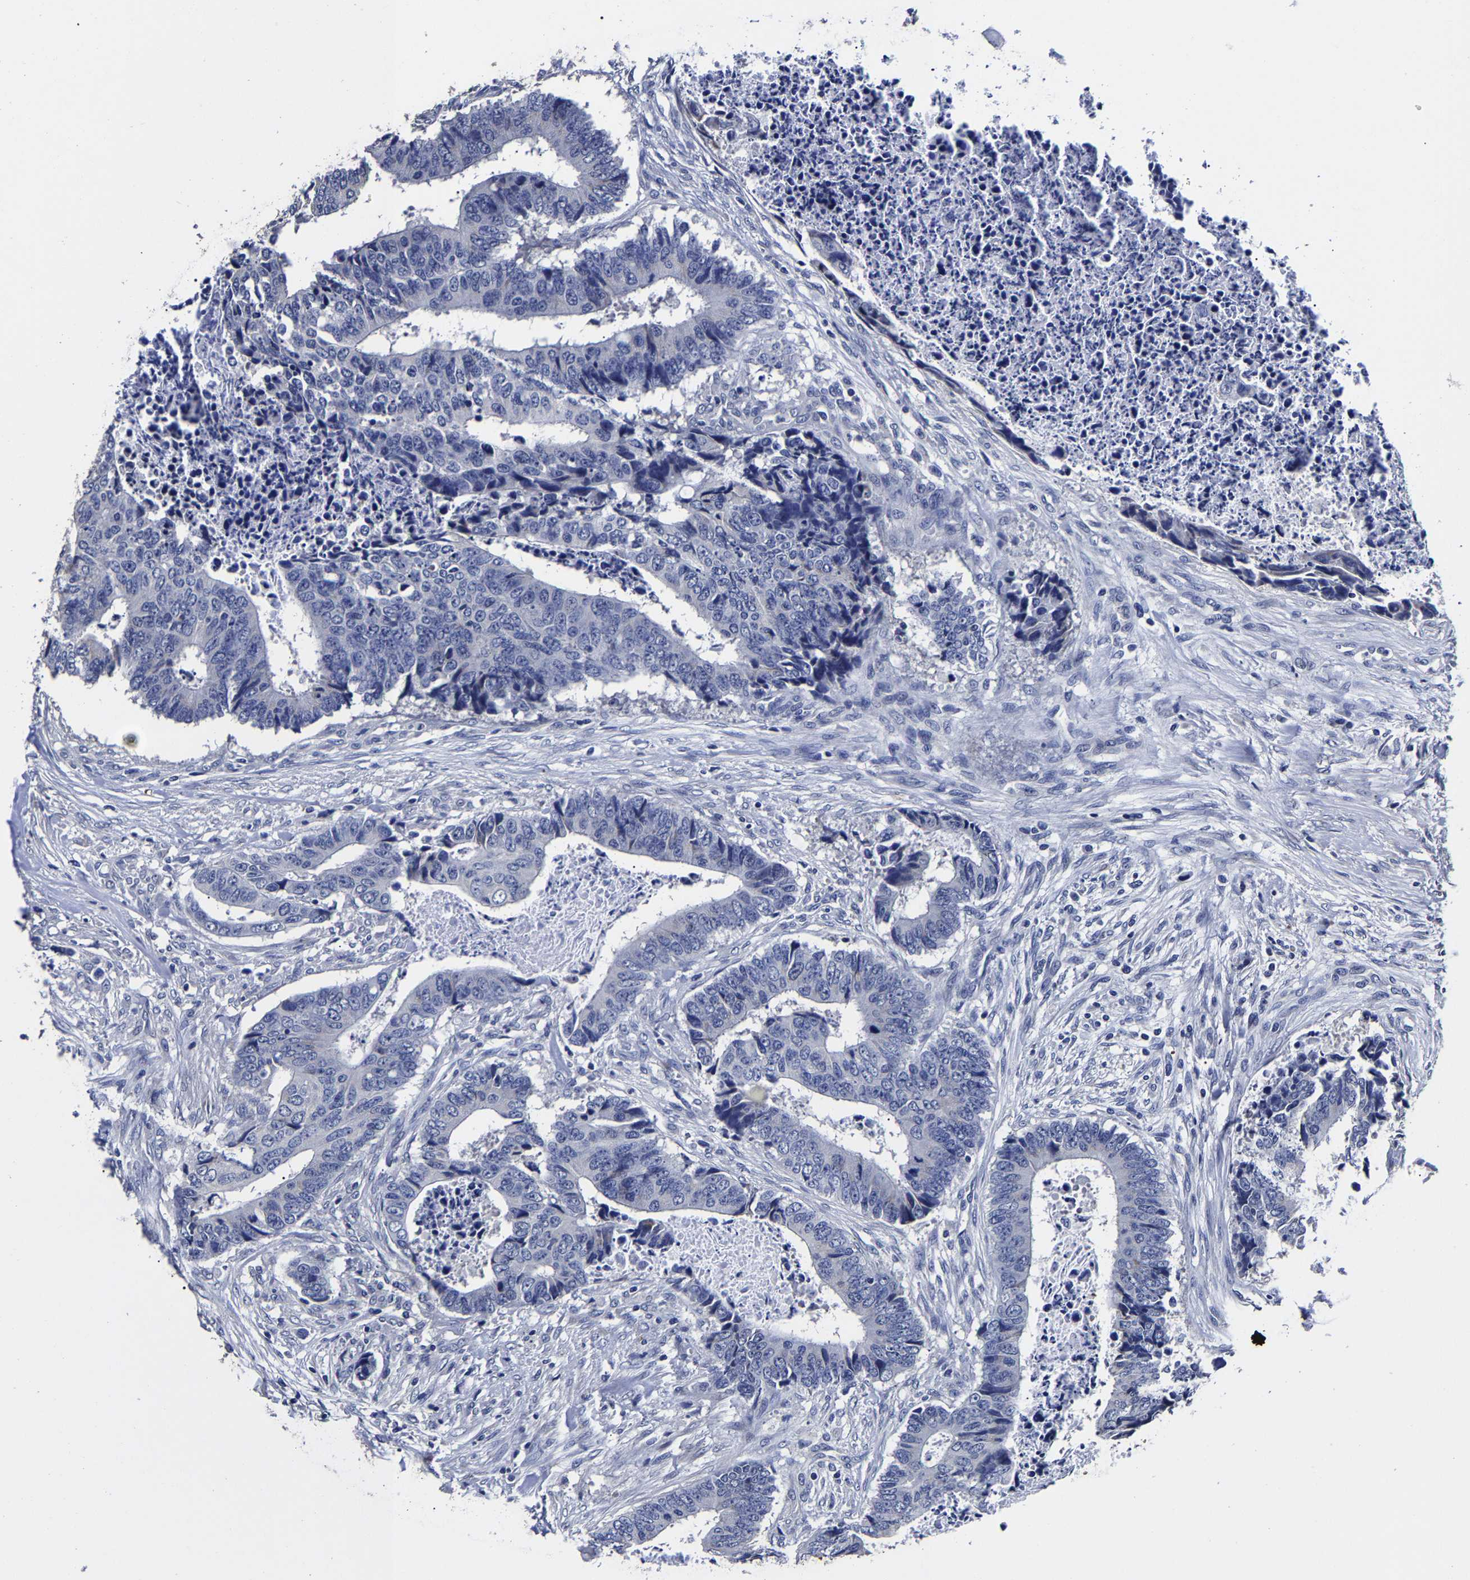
{"staining": {"intensity": "negative", "quantity": "none", "location": "none"}, "tissue": "colorectal cancer", "cell_type": "Tumor cells", "image_type": "cancer", "snomed": [{"axis": "morphology", "description": "Adenocarcinoma, NOS"}, {"axis": "topography", "description": "Rectum"}], "caption": "IHC photomicrograph of colorectal cancer stained for a protein (brown), which shows no expression in tumor cells. (DAB (3,3'-diaminobenzidine) IHC with hematoxylin counter stain).", "gene": "AKAP4", "patient": {"sex": "male", "age": 84}}